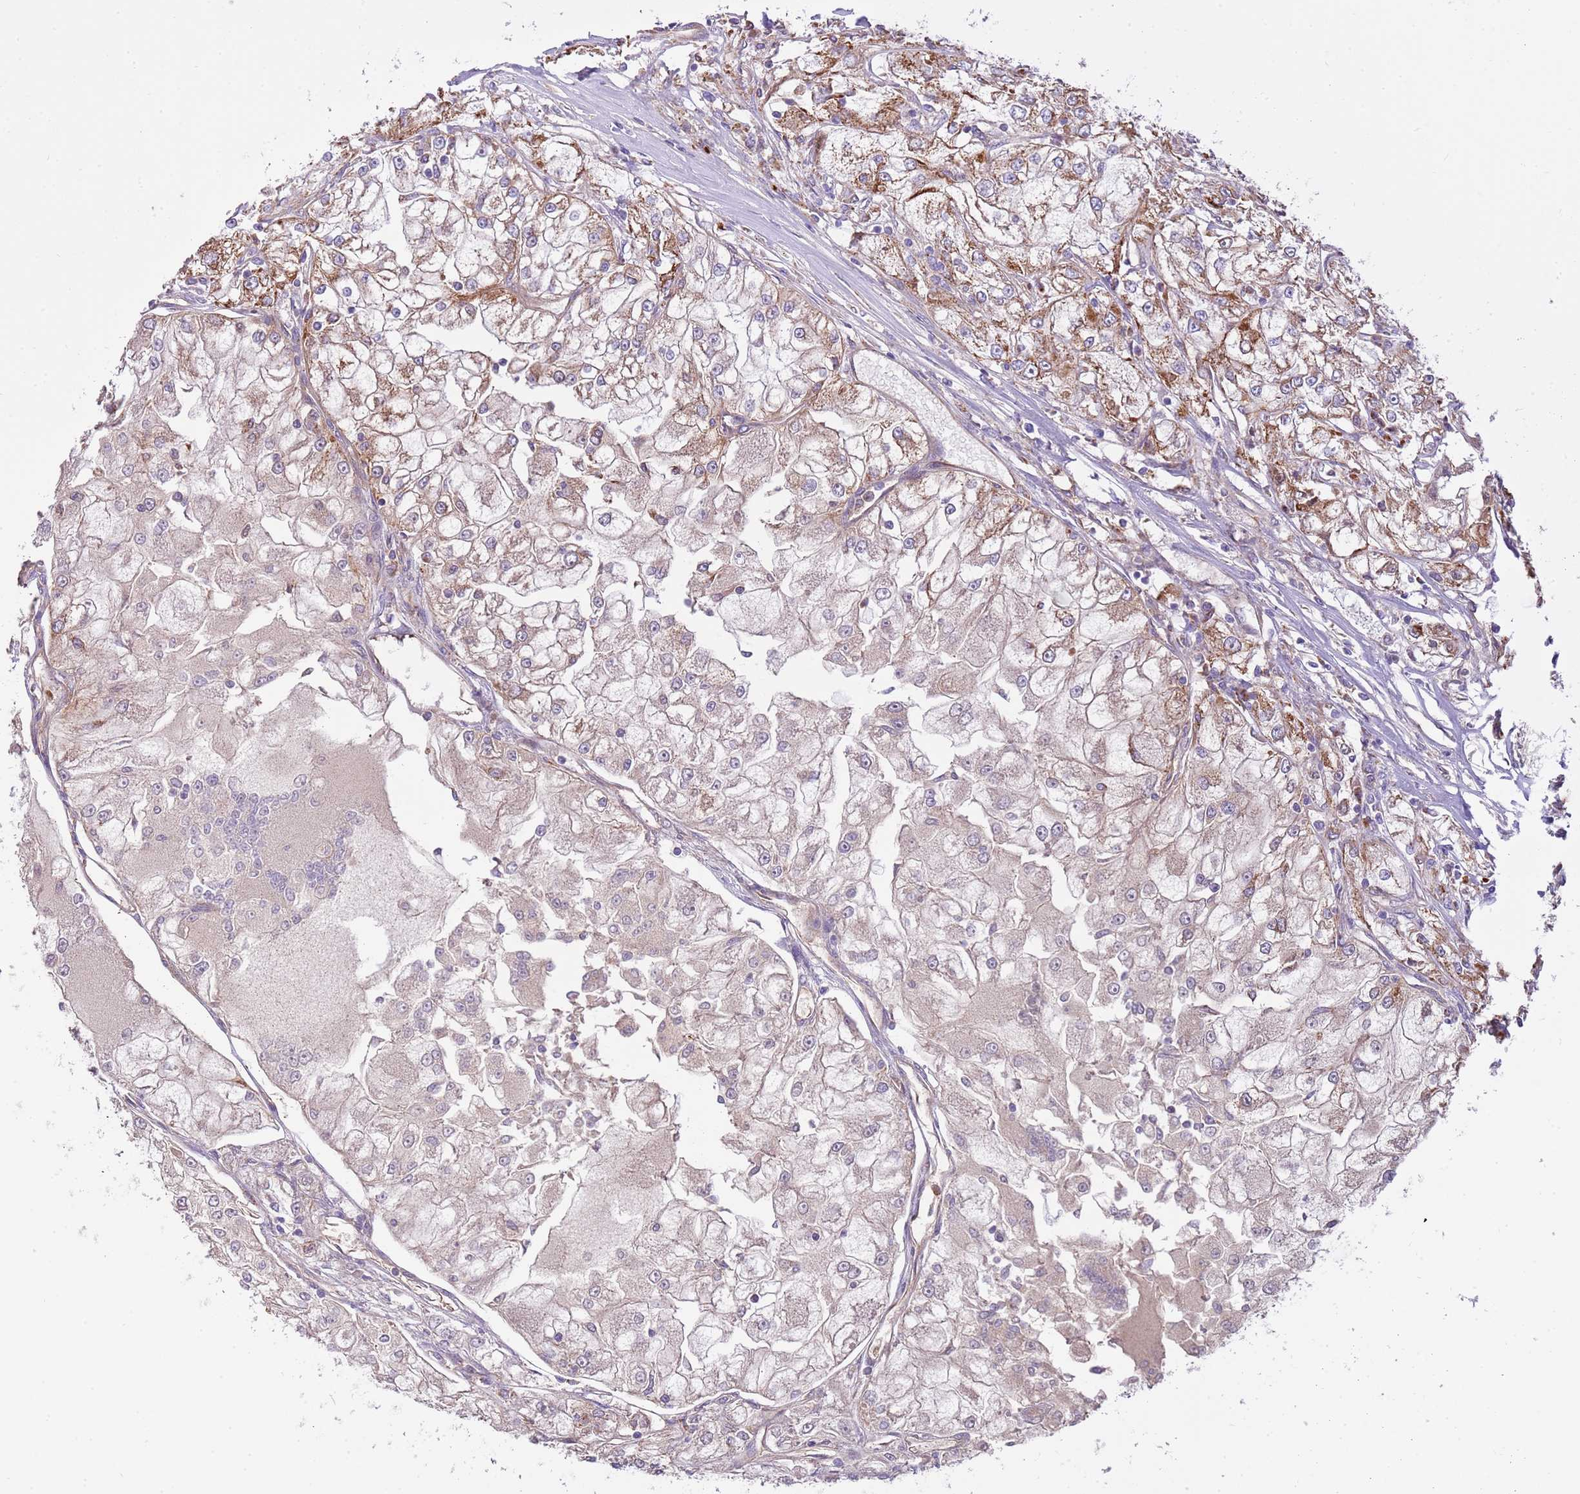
{"staining": {"intensity": "moderate", "quantity": "<25%", "location": "cytoplasmic/membranous"}, "tissue": "renal cancer", "cell_type": "Tumor cells", "image_type": "cancer", "snomed": [{"axis": "morphology", "description": "Adenocarcinoma, NOS"}, {"axis": "topography", "description": "Kidney"}], "caption": "Moderate cytoplasmic/membranous positivity is present in about <25% of tumor cells in renal adenocarcinoma.", "gene": "DOCK6", "patient": {"sex": "female", "age": 72}}